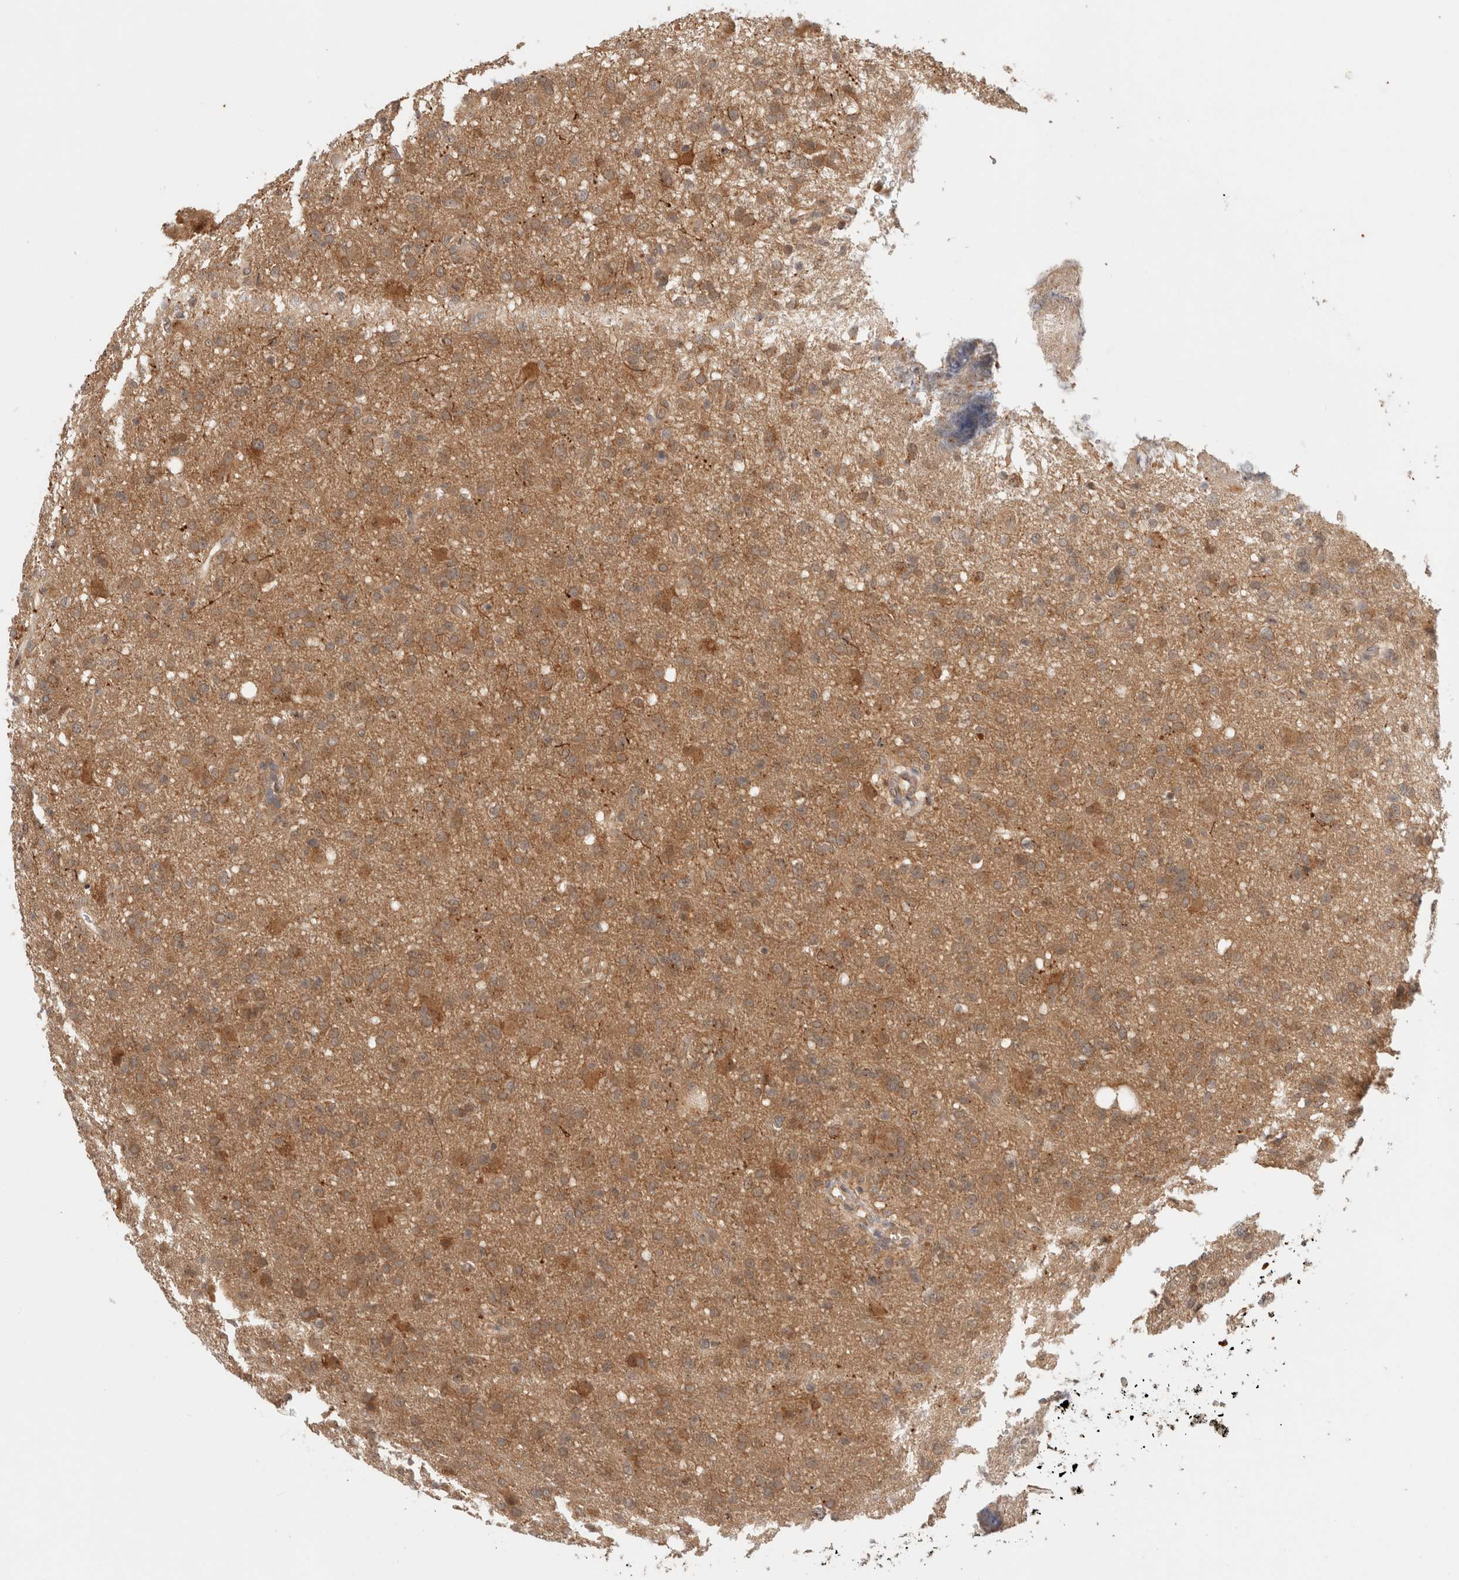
{"staining": {"intensity": "moderate", "quantity": "25%-75%", "location": "cytoplasmic/membranous"}, "tissue": "glioma", "cell_type": "Tumor cells", "image_type": "cancer", "snomed": [{"axis": "morphology", "description": "Glioma, malignant, High grade"}, {"axis": "topography", "description": "Brain"}], "caption": "Glioma stained with DAB (3,3'-diaminobenzidine) immunohistochemistry displays medium levels of moderate cytoplasmic/membranous expression in about 25%-75% of tumor cells.", "gene": "OTUD6B", "patient": {"sex": "female", "age": 57}}